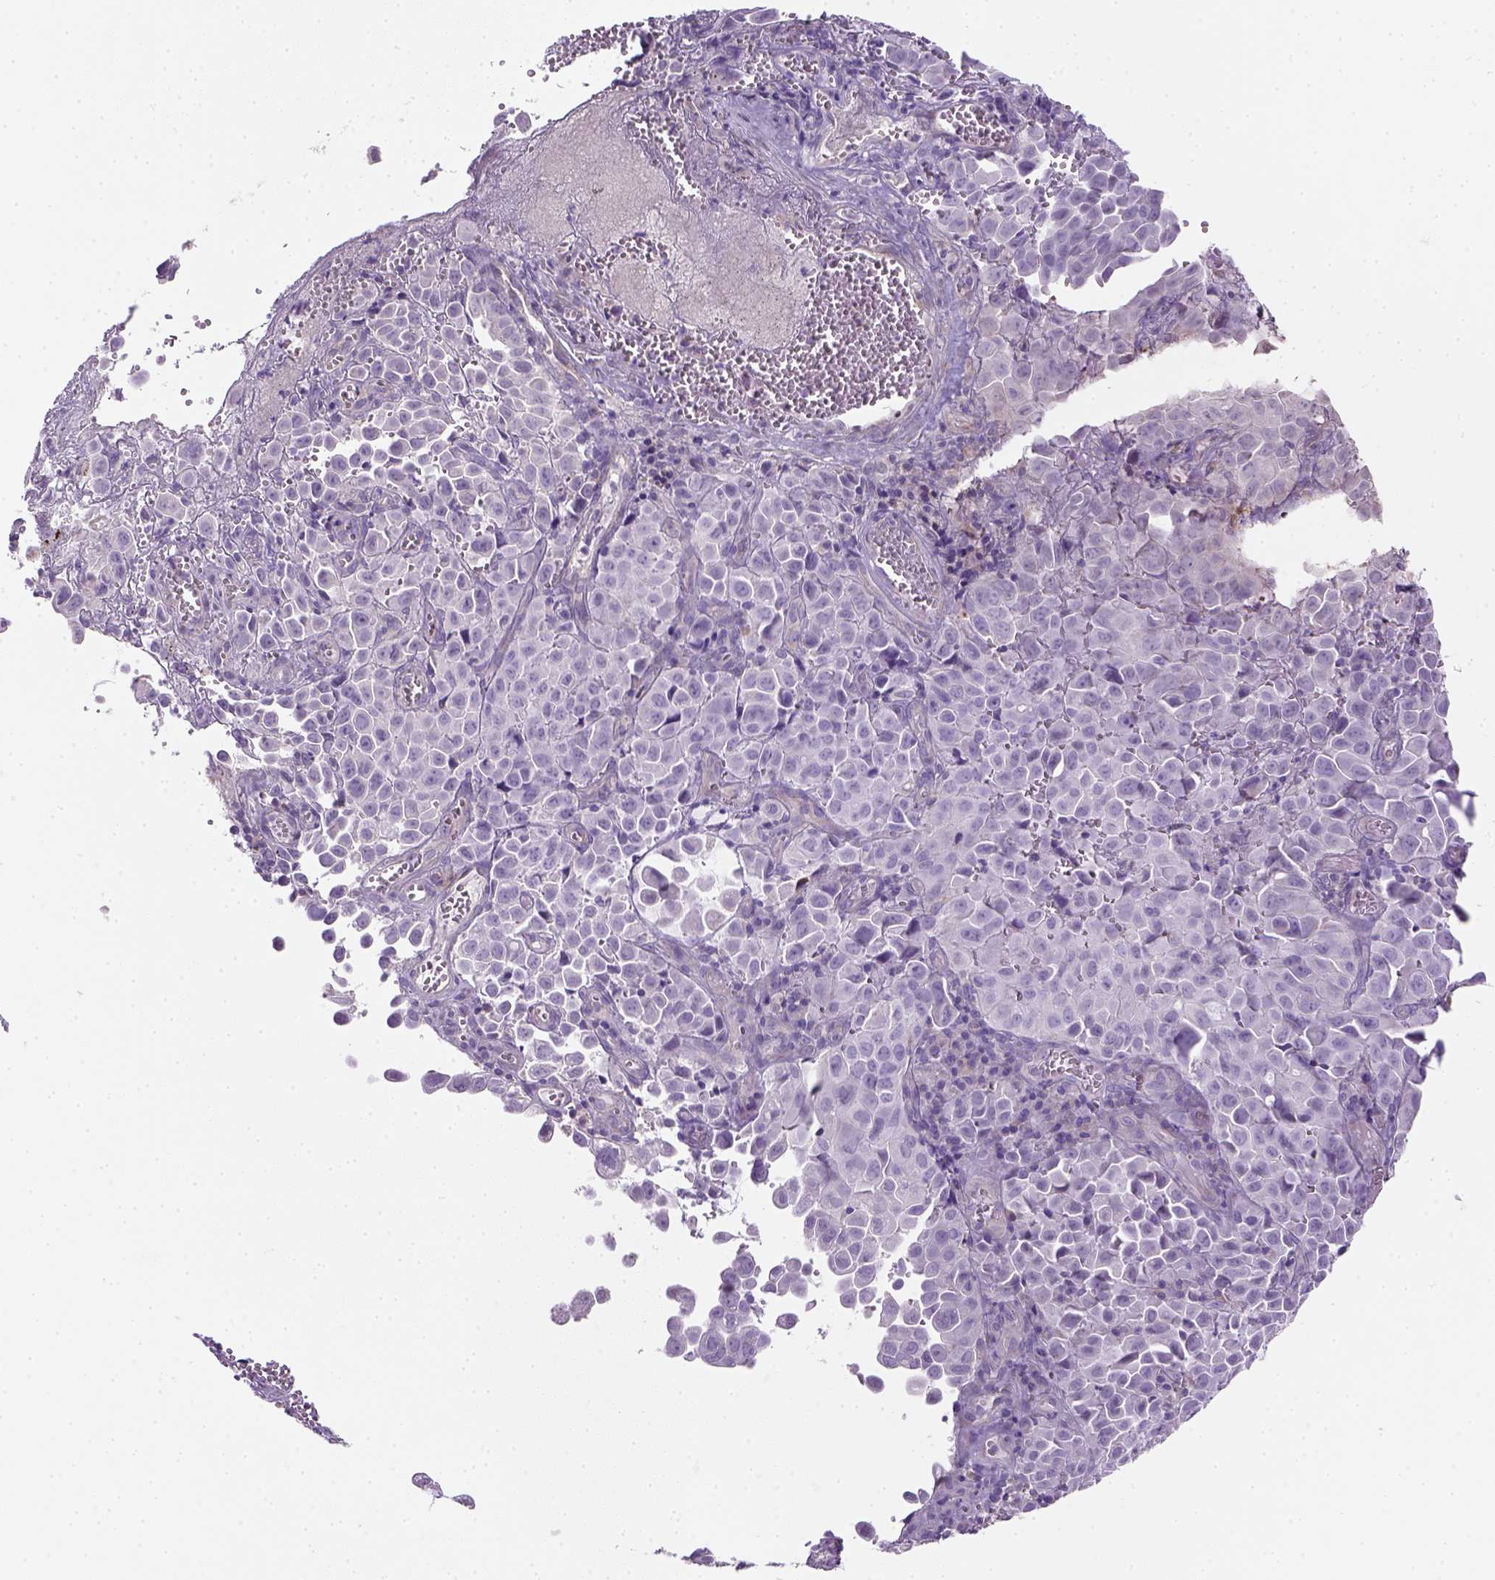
{"staining": {"intensity": "negative", "quantity": "none", "location": "none"}, "tissue": "cervical cancer", "cell_type": "Tumor cells", "image_type": "cancer", "snomed": [{"axis": "morphology", "description": "Squamous cell carcinoma, NOS"}, {"axis": "topography", "description": "Cervix"}], "caption": "This is a photomicrograph of immunohistochemistry (IHC) staining of cervical cancer (squamous cell carcinoma), which shows no expression in tumor cells.", "gene": "HTRA1", "patient": {"sex": "female", "age": 55}}